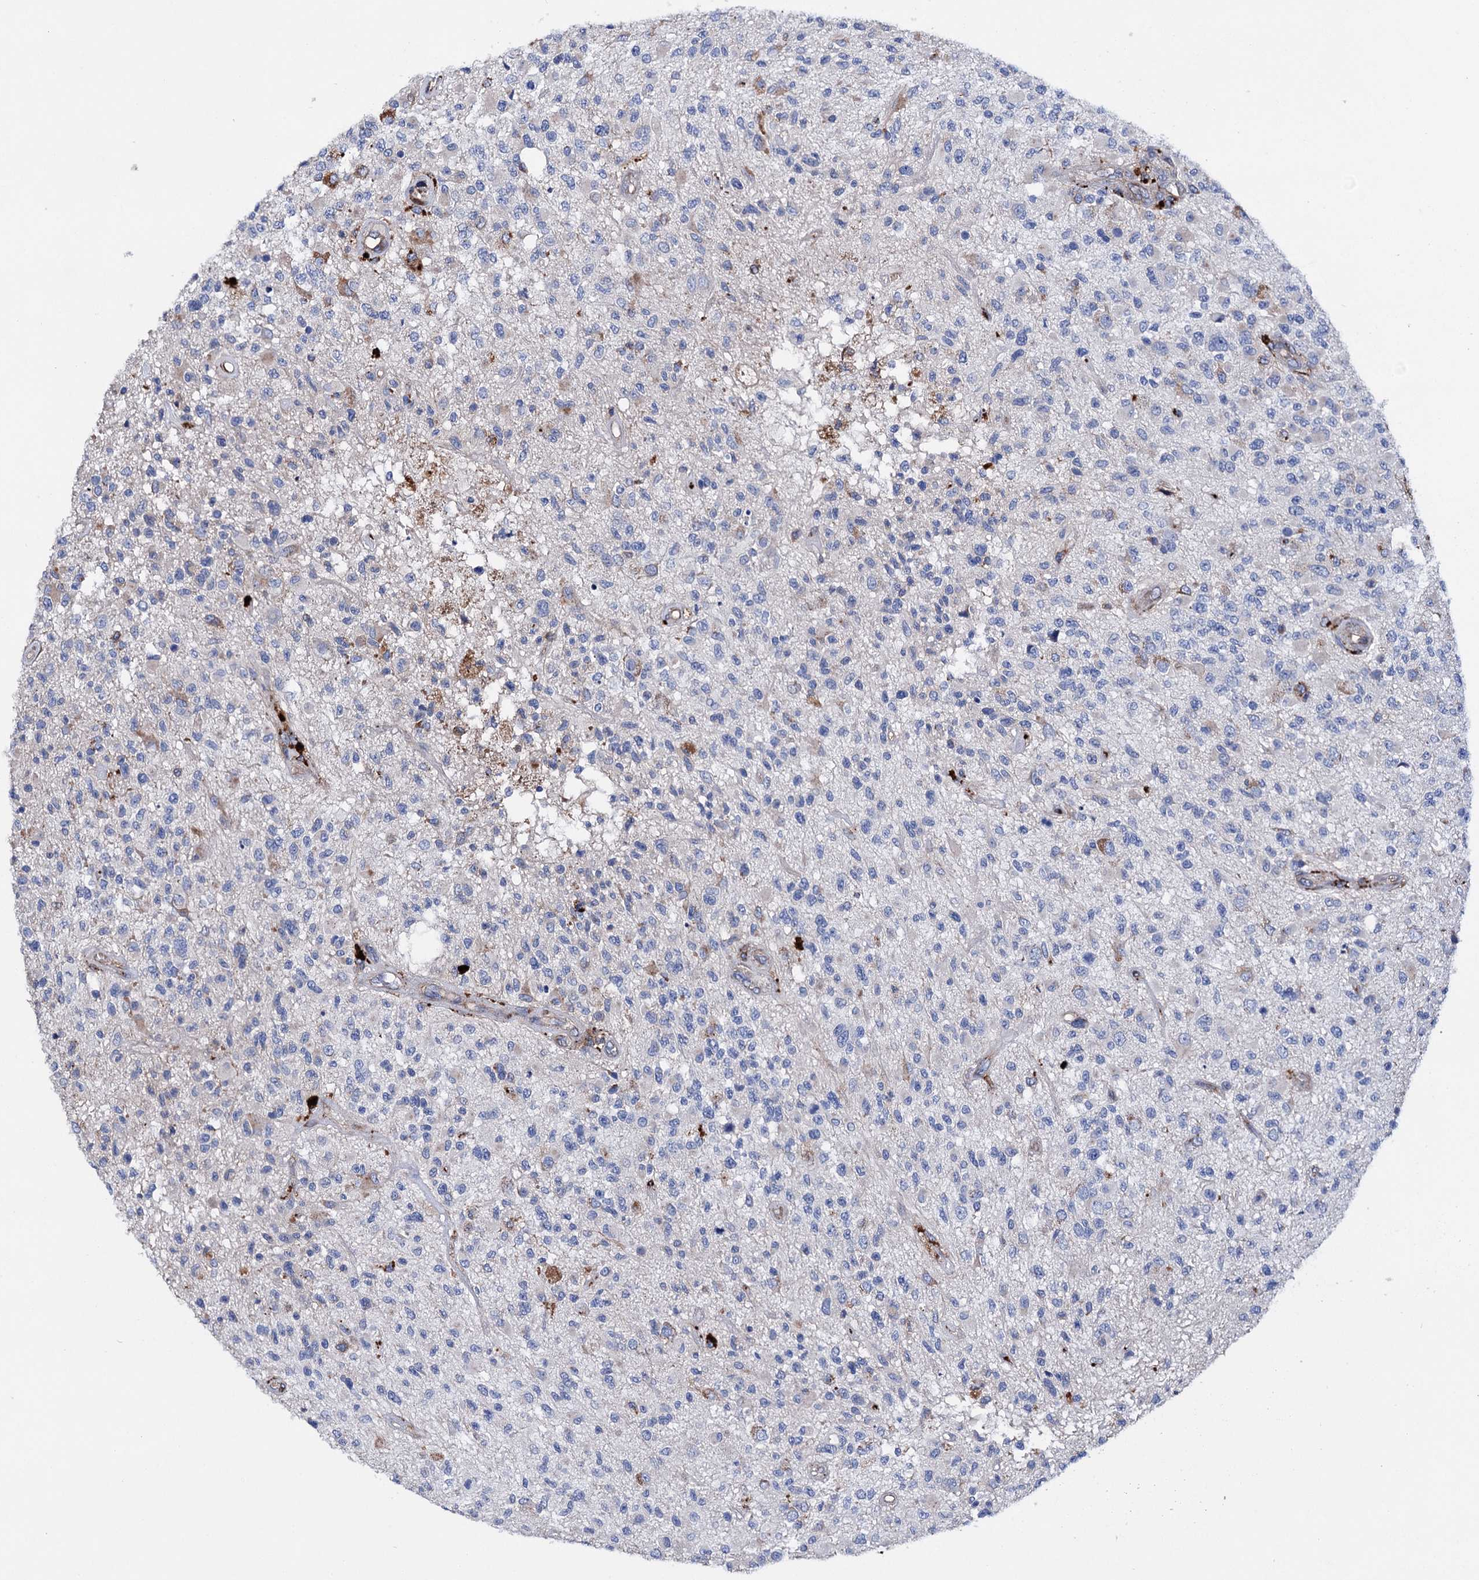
{"staining": {"intensity": "negative", "quantity": "none", "location": "none"}, "tissue": "glioma", "cell_type": "Tumor cells", "image_type": "cancer", "snomed": [{"axis": "morphology", "description": "Glioma, malignant, High grade"}, {"axis": "morphology", "description": "Glioblastoma, NOS"}, {"axis": "topography", "description": "Brain"}], "caption": "Immunohistochemical staining of malignant glioma (high-grade) exhibits no significant positivity in tumor cells.", "gene": "SCPEP1", "patient": {"sex": "male", "age": 60}}